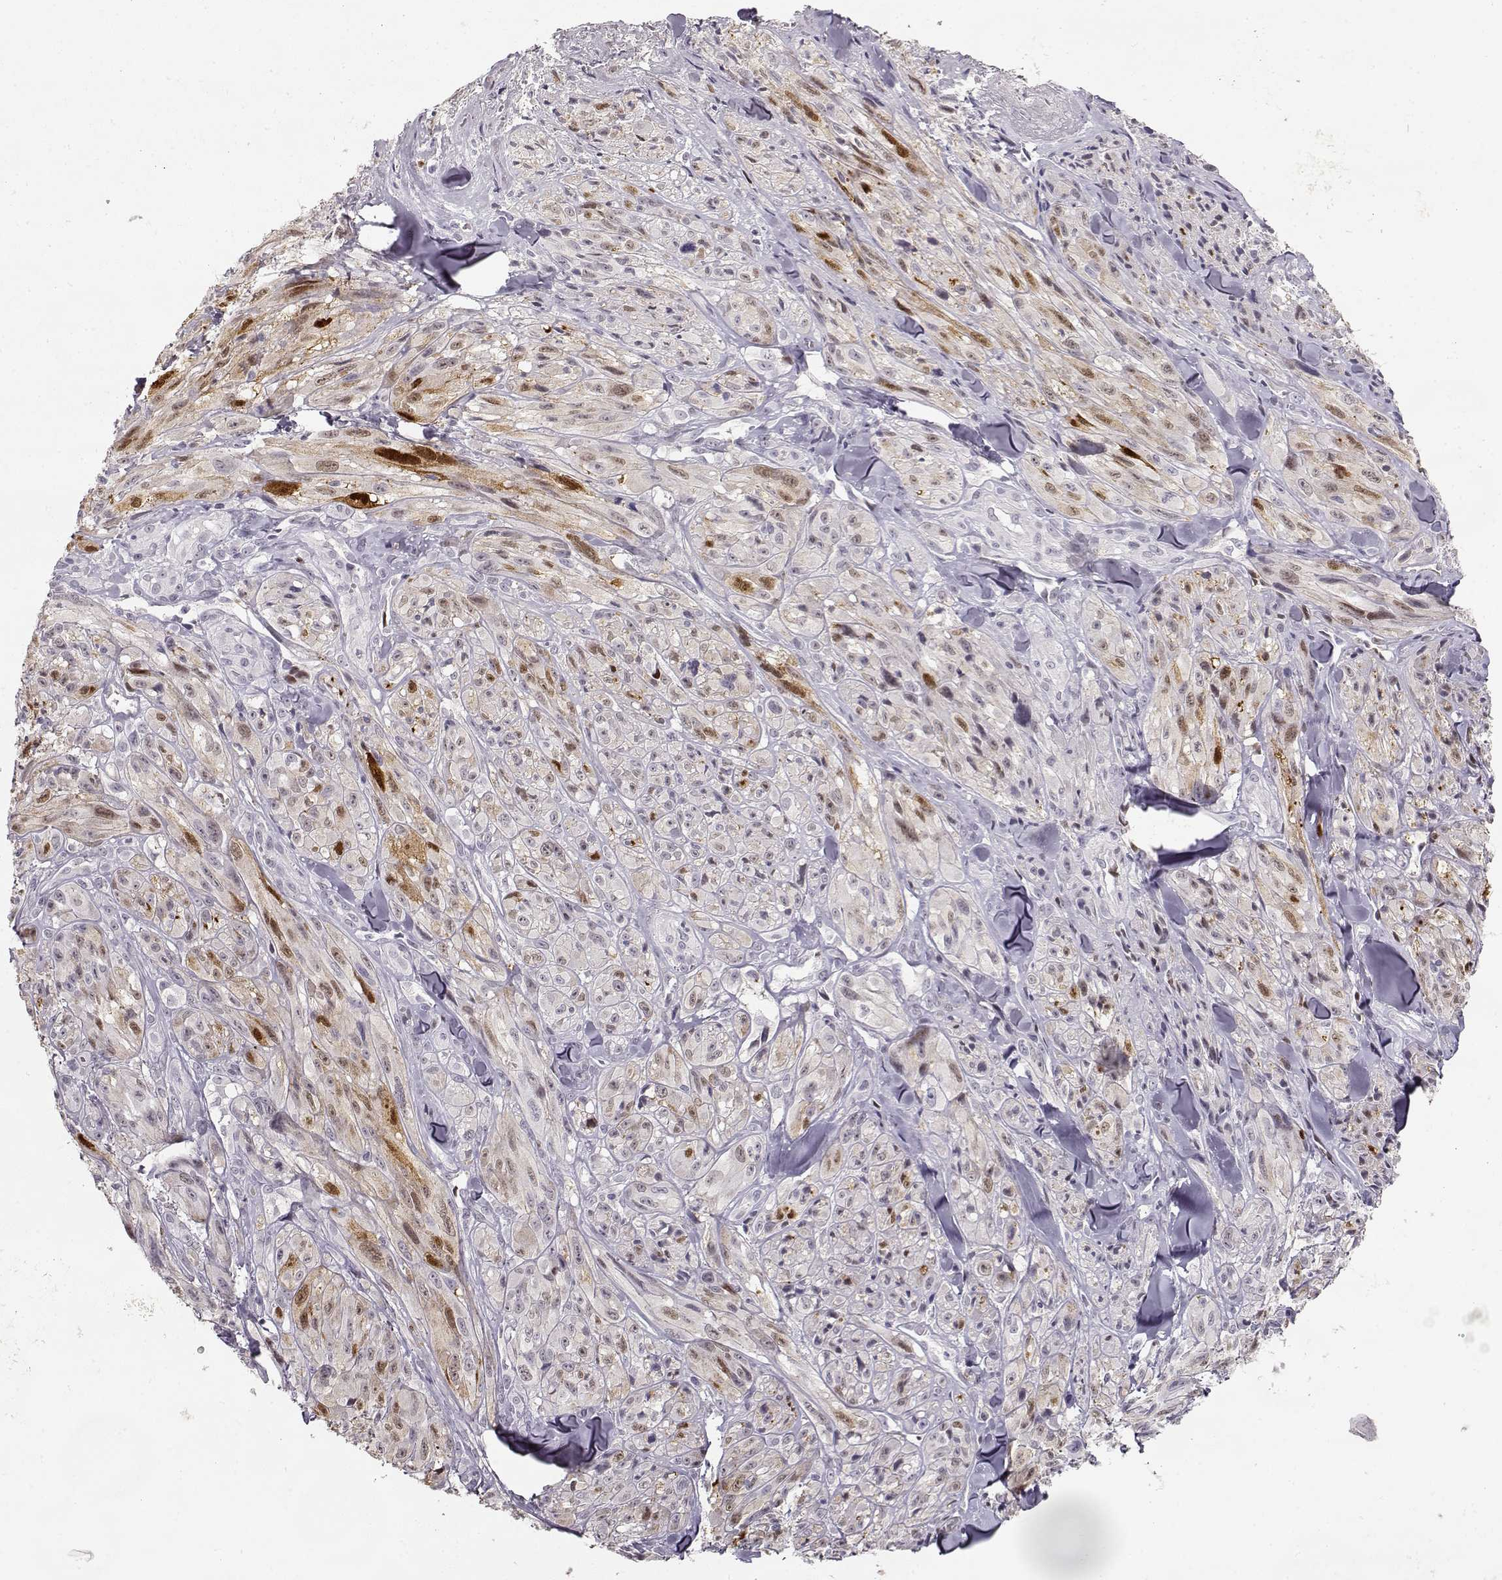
{"staining": {"intensity": "moderate", "quantity": "<25%", "location": "nuclear"}, "tissue": "melanoma", "cell_type": "Tumor cells", "image_type": "cancer", "snomed": [{"axis": "morphology", "description": "Malignant melanoma, NOS"}, {"axis": "topography", "description": "Skin"}], "caption": "High-power microscopy captured an immunohistochemistry (IHC) photomicrograph of malignant melanoma, revealing moderate nuclear positivity in about <25% of tumor cells. Using DAB (3,3'-diaminobenzidine) (brown) and hematoxylin (blue) stains, captured at high magnification using brightfield microscopy.", "gene": "S100B", "patient": {"sex": "male", "age": 67}}